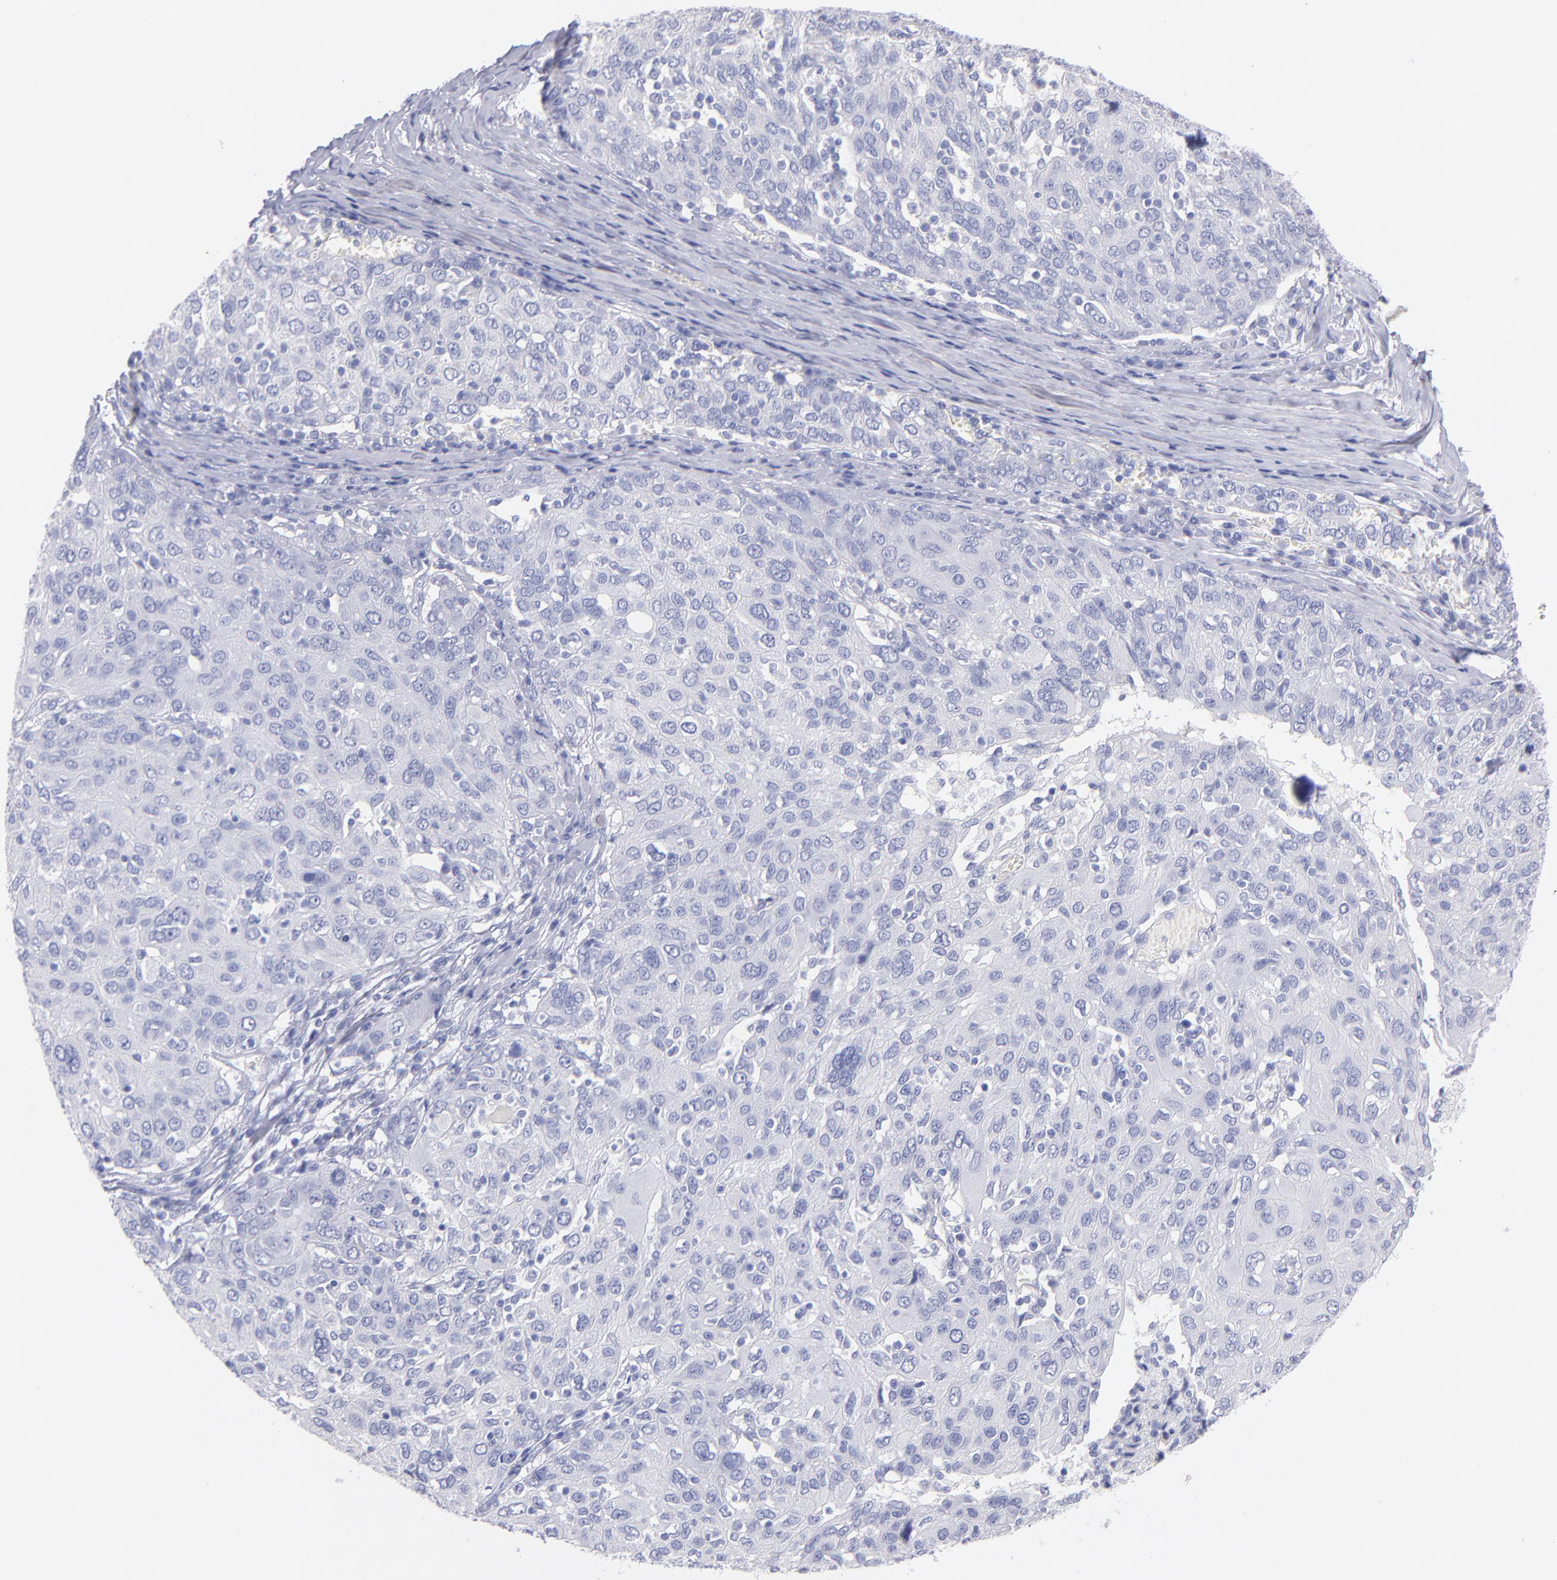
{"staining": {"intensity": "negative", "quantity": "none", "location": "none"}, "tissue": "ovarian cancer", "cell_type": "Tumor cells", "image_type": "cancer", "snomed": [{"axis": "morphology", "description": "Carcinoma, endometroid"}, {"axis": "topography", "description": "Ovary"}], "caption": "Immunohistochemistry (IHC) micrograph of neoplastic tissue: ovarian cancer stained with DAB (3,3'-diaminobenzidine) demonstrates no significant protein staining in tumor cells.", "gene": "SCGN", "patient": {"sex": "female", "age": 50}}